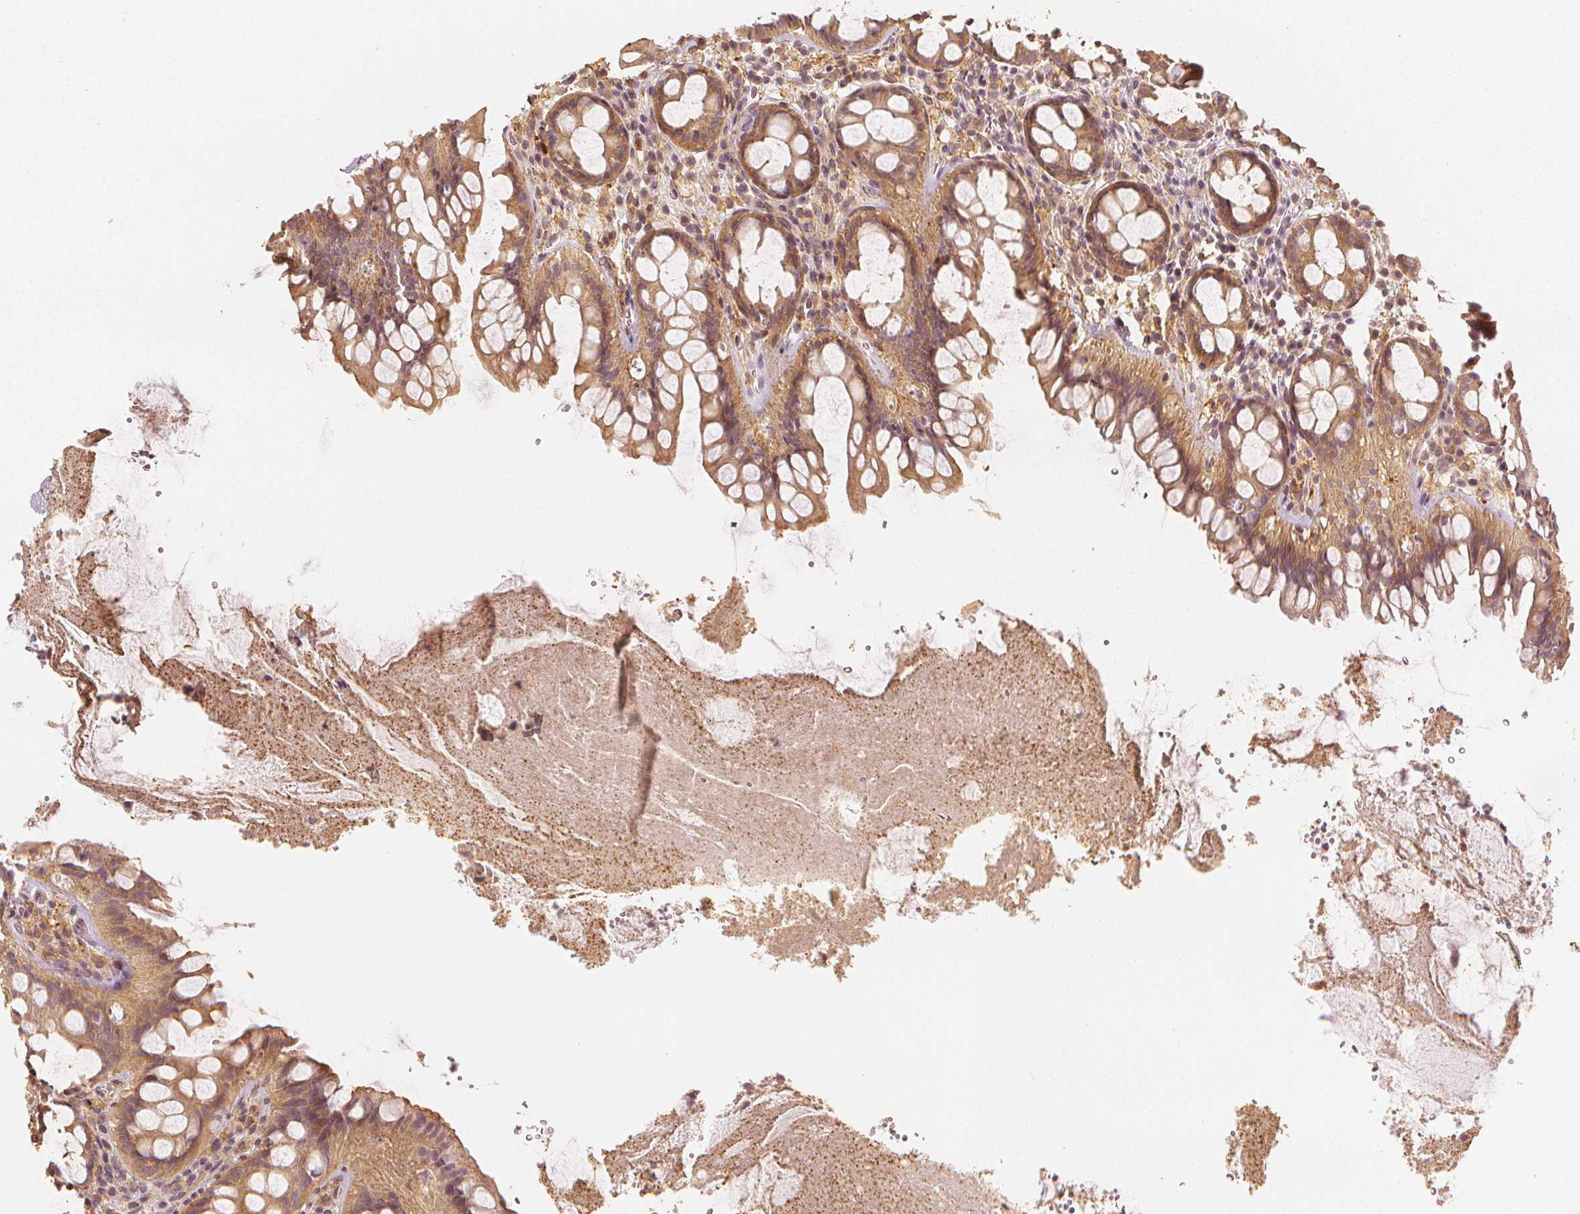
{"staining": {"intensity": "moderate", "quantity": ">75%", "location": "cytoplasmic/membranous"}, "tissue": "rectum", "cell_type": "Glandular cells", "image_type": "normal", "snomed": [{"axis": "morphology", "description": "Normal tissue, NOS"}, {"axis": "topography", "description": "Rectum"}], "caption": "IHC (DAB) staining of benign human rectum exhibits moderate cytoplasmic/membranous protein expression in about >75% of glandular cells.", "gene": "ARHGAP26", "patient": {"sex": "female", "age": 69}}